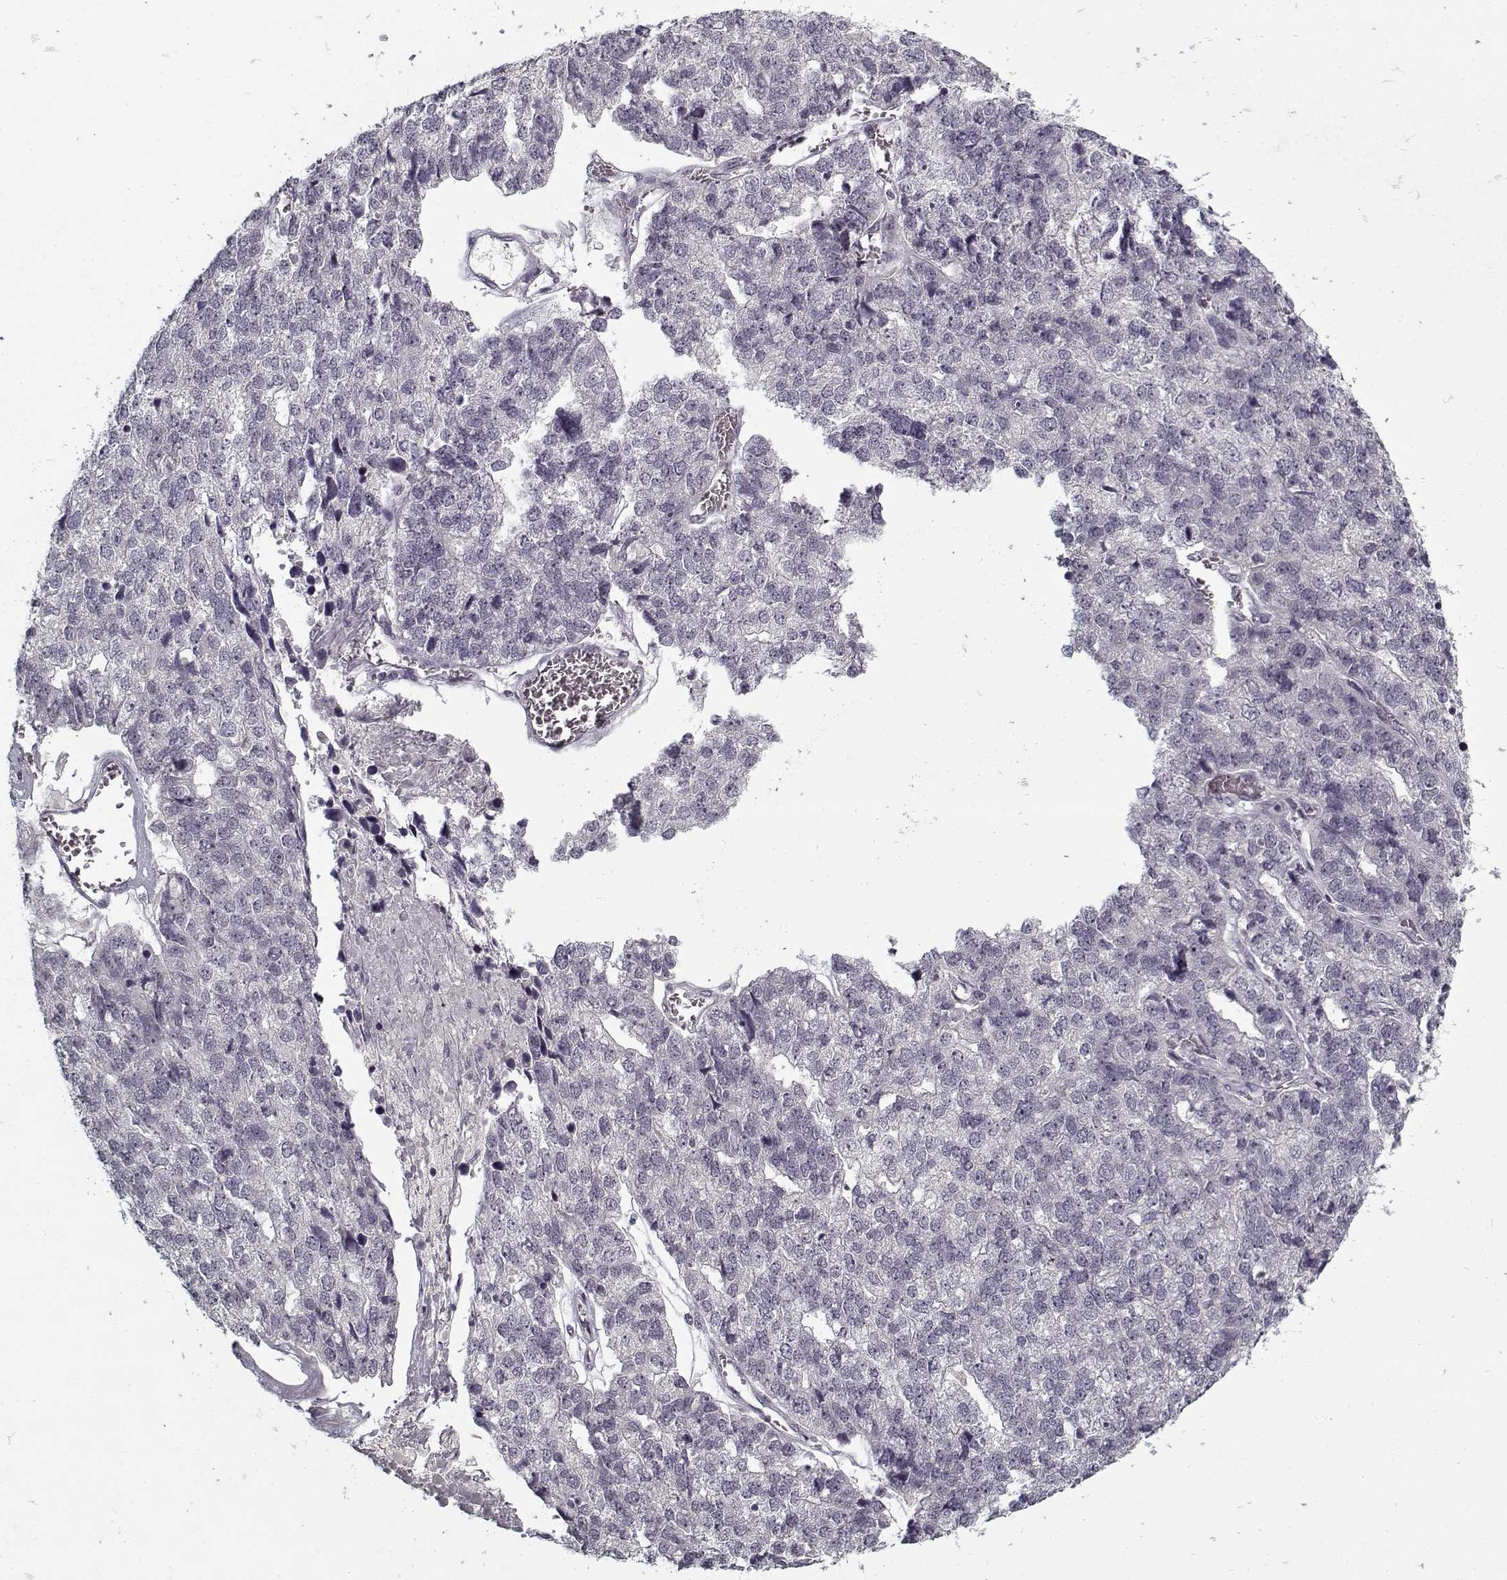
{"staining": {"intensity": "negative", "quantity": "none", "location": "none"}, "tissue": "stomach cancer", "cell_type": "Tumor cells", "image_type": "cancer", "snomed": [{"axis": "morphology", "description": "Adenocarcinoma, NOS"}, {"axis": "topography", "description": "Stomach"}], "caption": "Immunohistochemistry micrograph of adenocarcinoma (stomach) stained for a protein (brown), which reveals no expression in tumor cells.", "gene": "LAMA2", "patient": {"sex": "male", "age": 69}}